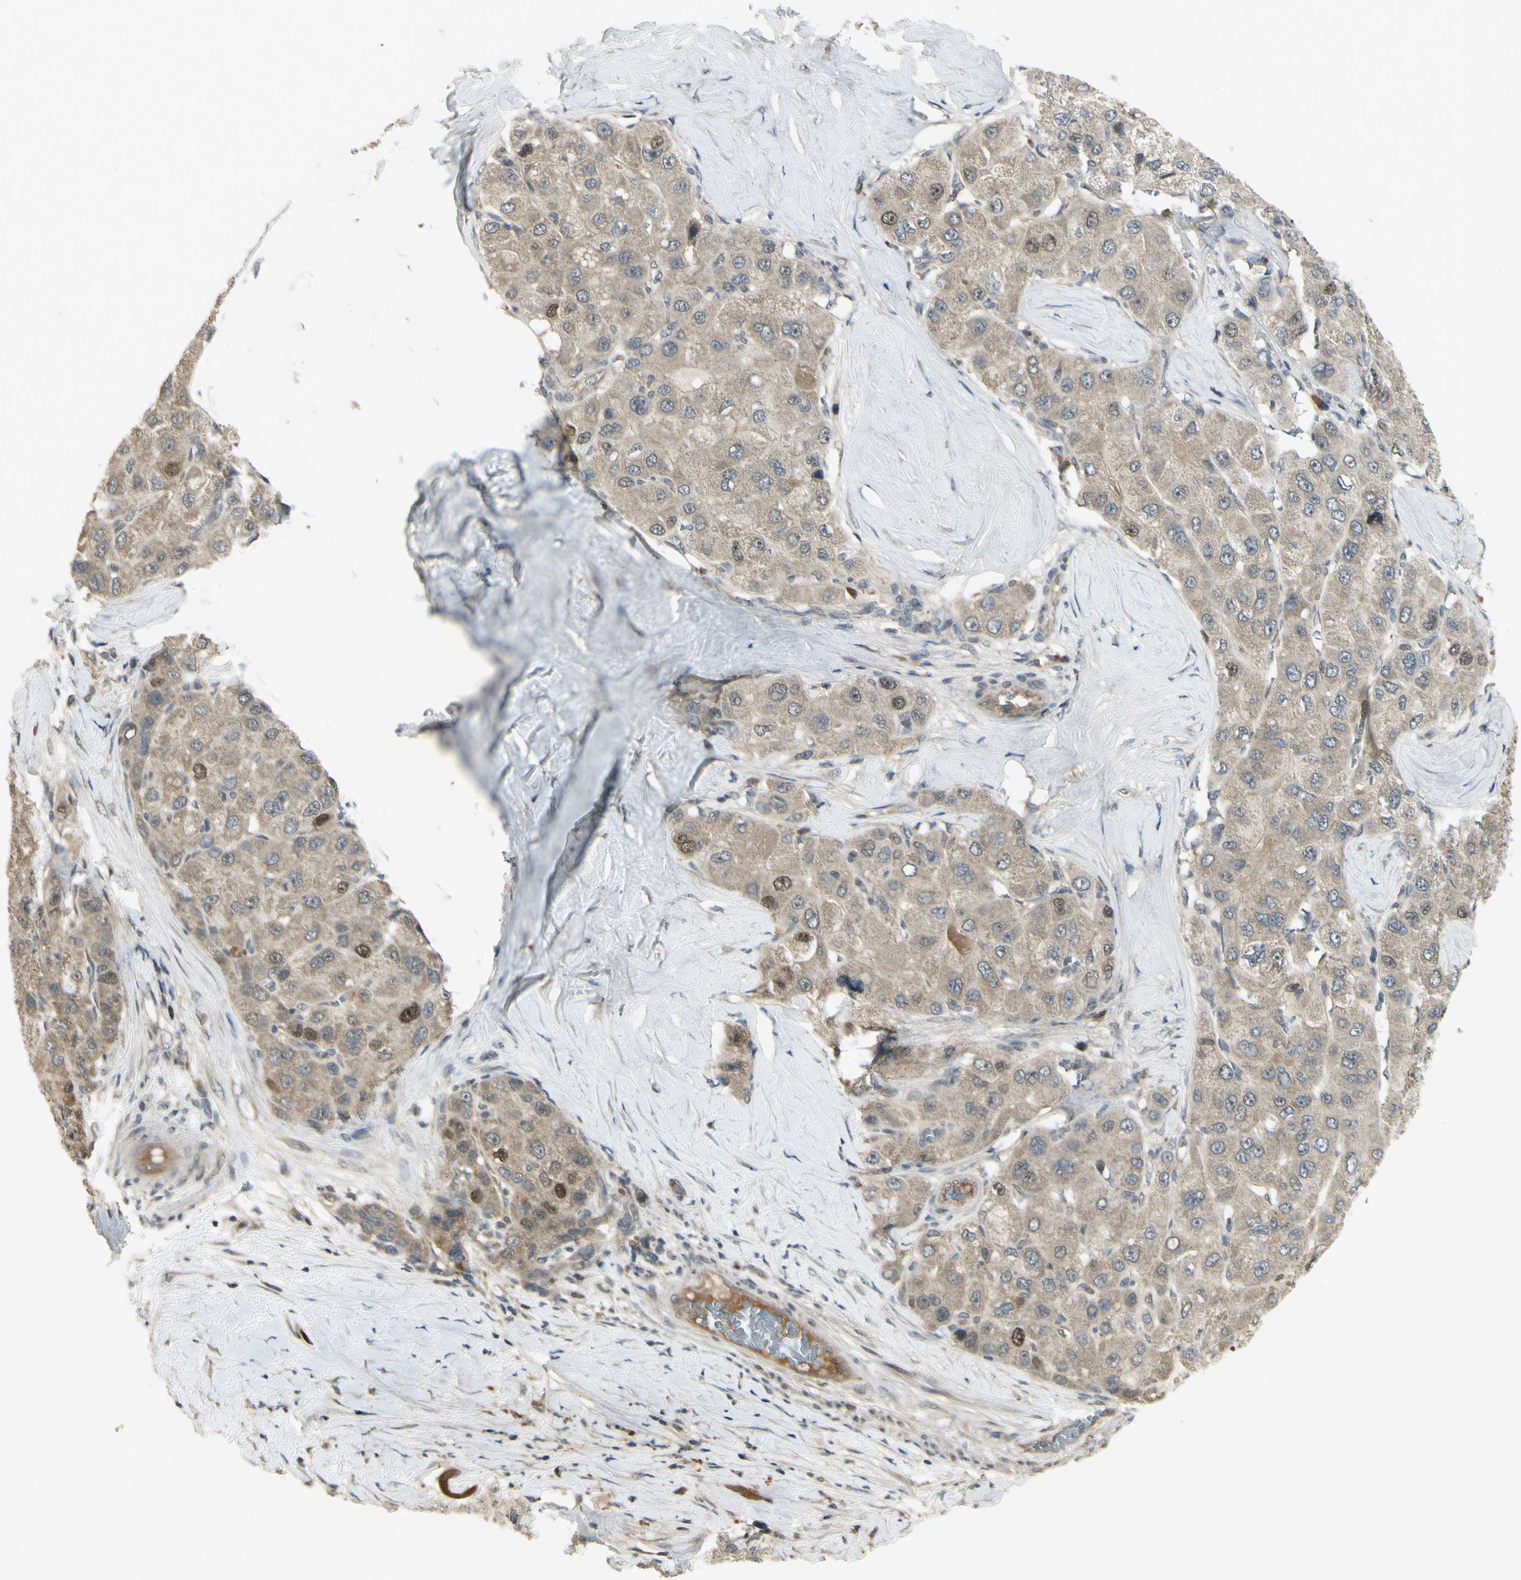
{"staining": {"intensity": "strong", "quantity": "<25%", "location": "nuclear"}, "tissue": "liver cancer", "cell_type": "Tumor cells", "image_type": "cancer", "snomed": [{"axis": "morphology", "description": "Carcinoma, Hepatocellular, NOS"}, {"axis": "topography", "description": "Liver"}], "caption": "Immunohistochemical staining of liver cancer demonstrates strong nuclear protein staining in approximately <25% of tumor cells. The staining was performed using DAB to visualize the protein expression in brown, while the nuclei were stained in blue with hematoxylin (Magnification: 20x).", "gene": "RAD18", "patient": {"sex": "male", "age": 80}}